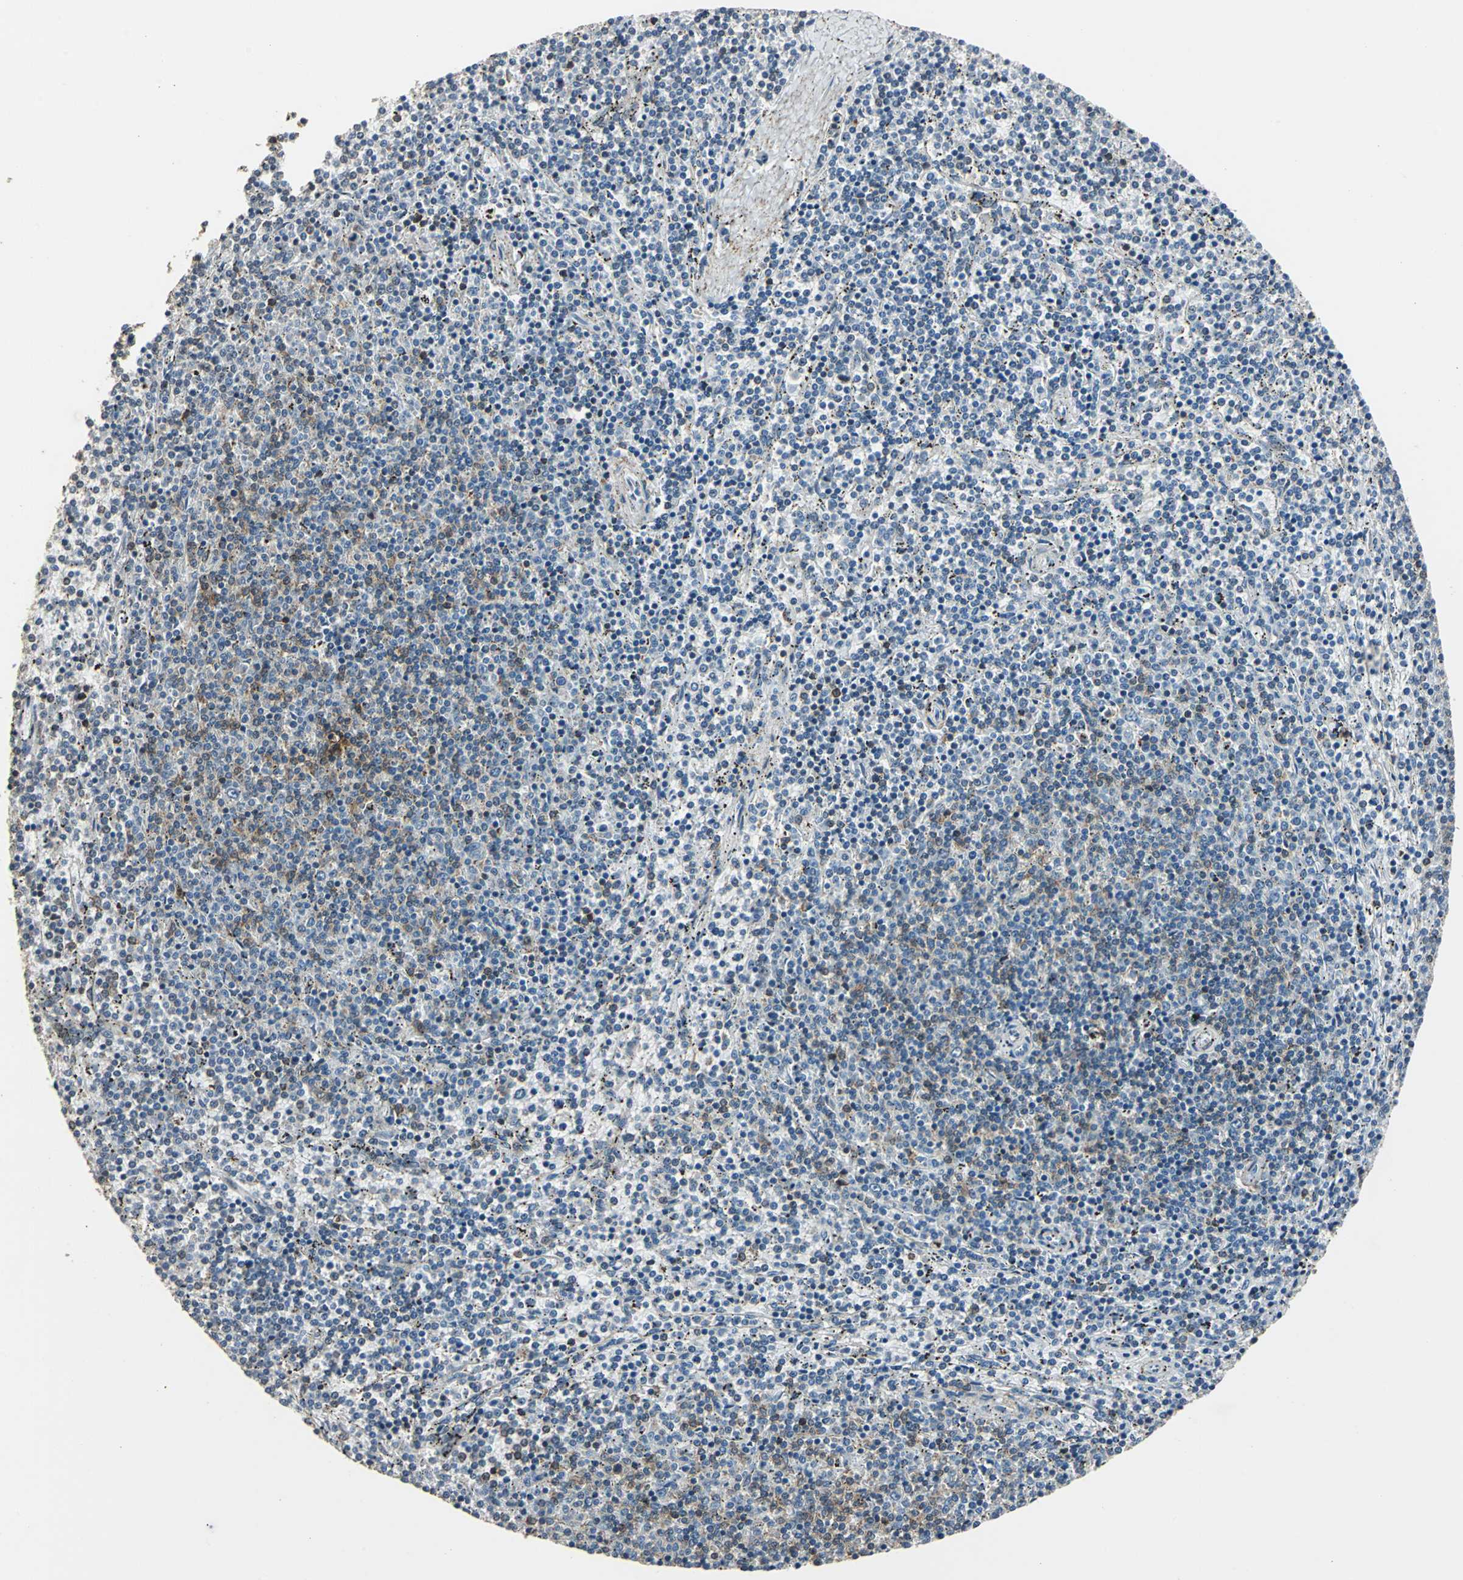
{"staining": {"intensity": "negative", "quantity": "none", "location": "none"}, "tissue": "lymphoma", "cell_type": "Tumor cells", "image_type": "cancer", "snomed": [{"axis": "morphology", "description": "Malignant lymphoma, non-Hodgkin's type, Low grade"}, {"axis": "topography", "description": "Spleen"}], "caption": "DAB immunohistochemical staining of human low-grade malignant lymphoma, non-Hodgkin's type displays no significant positivity in tumor cells. (Stains: DAB IHC with hematoxylin counter stain, Microscopy: brightfield microscopy at high magnification).", "gene": "DNAJB4", "patient": {"sex": "female", "age": 50}}